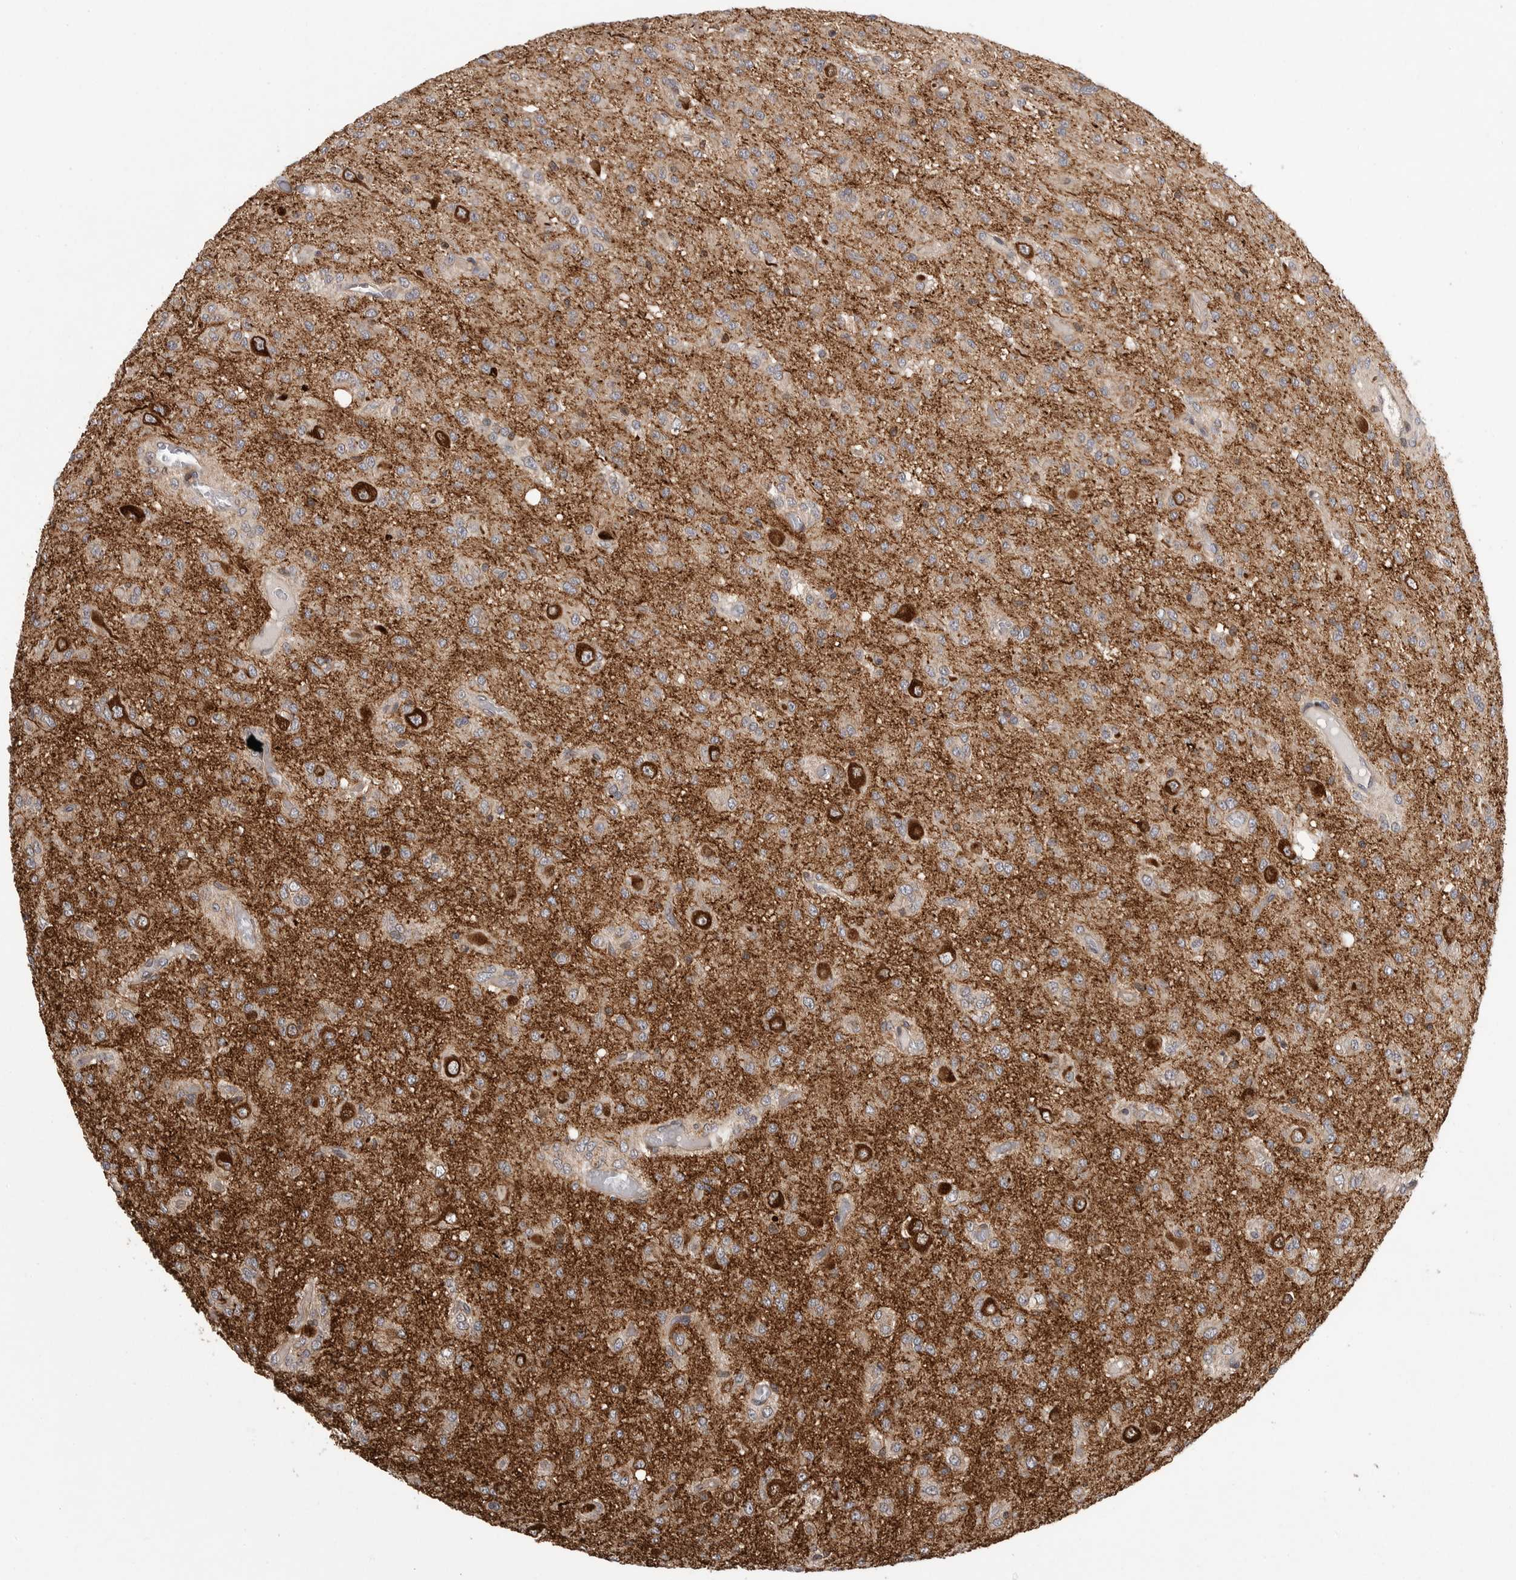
{"staining": {"intensity": "negative", "quantity": "none", "location": "none"}, "tissue": "glioma", "cell_type": "Tumor cells", "image_type": "cancer", "snomed": [{"axis": "morphology", "description": "Glioma, malignant, High grade"}, {"axis": "topography", "description": "Brain"}], "caption": "The micrograph demonstrates no significant positivity in tumor cells of glioma. (Immunohistochemistry (ihc), brightfield microscopy, high magnification).", "gene": "OXR1", "patient": {"sex": "female", "age": 59}}